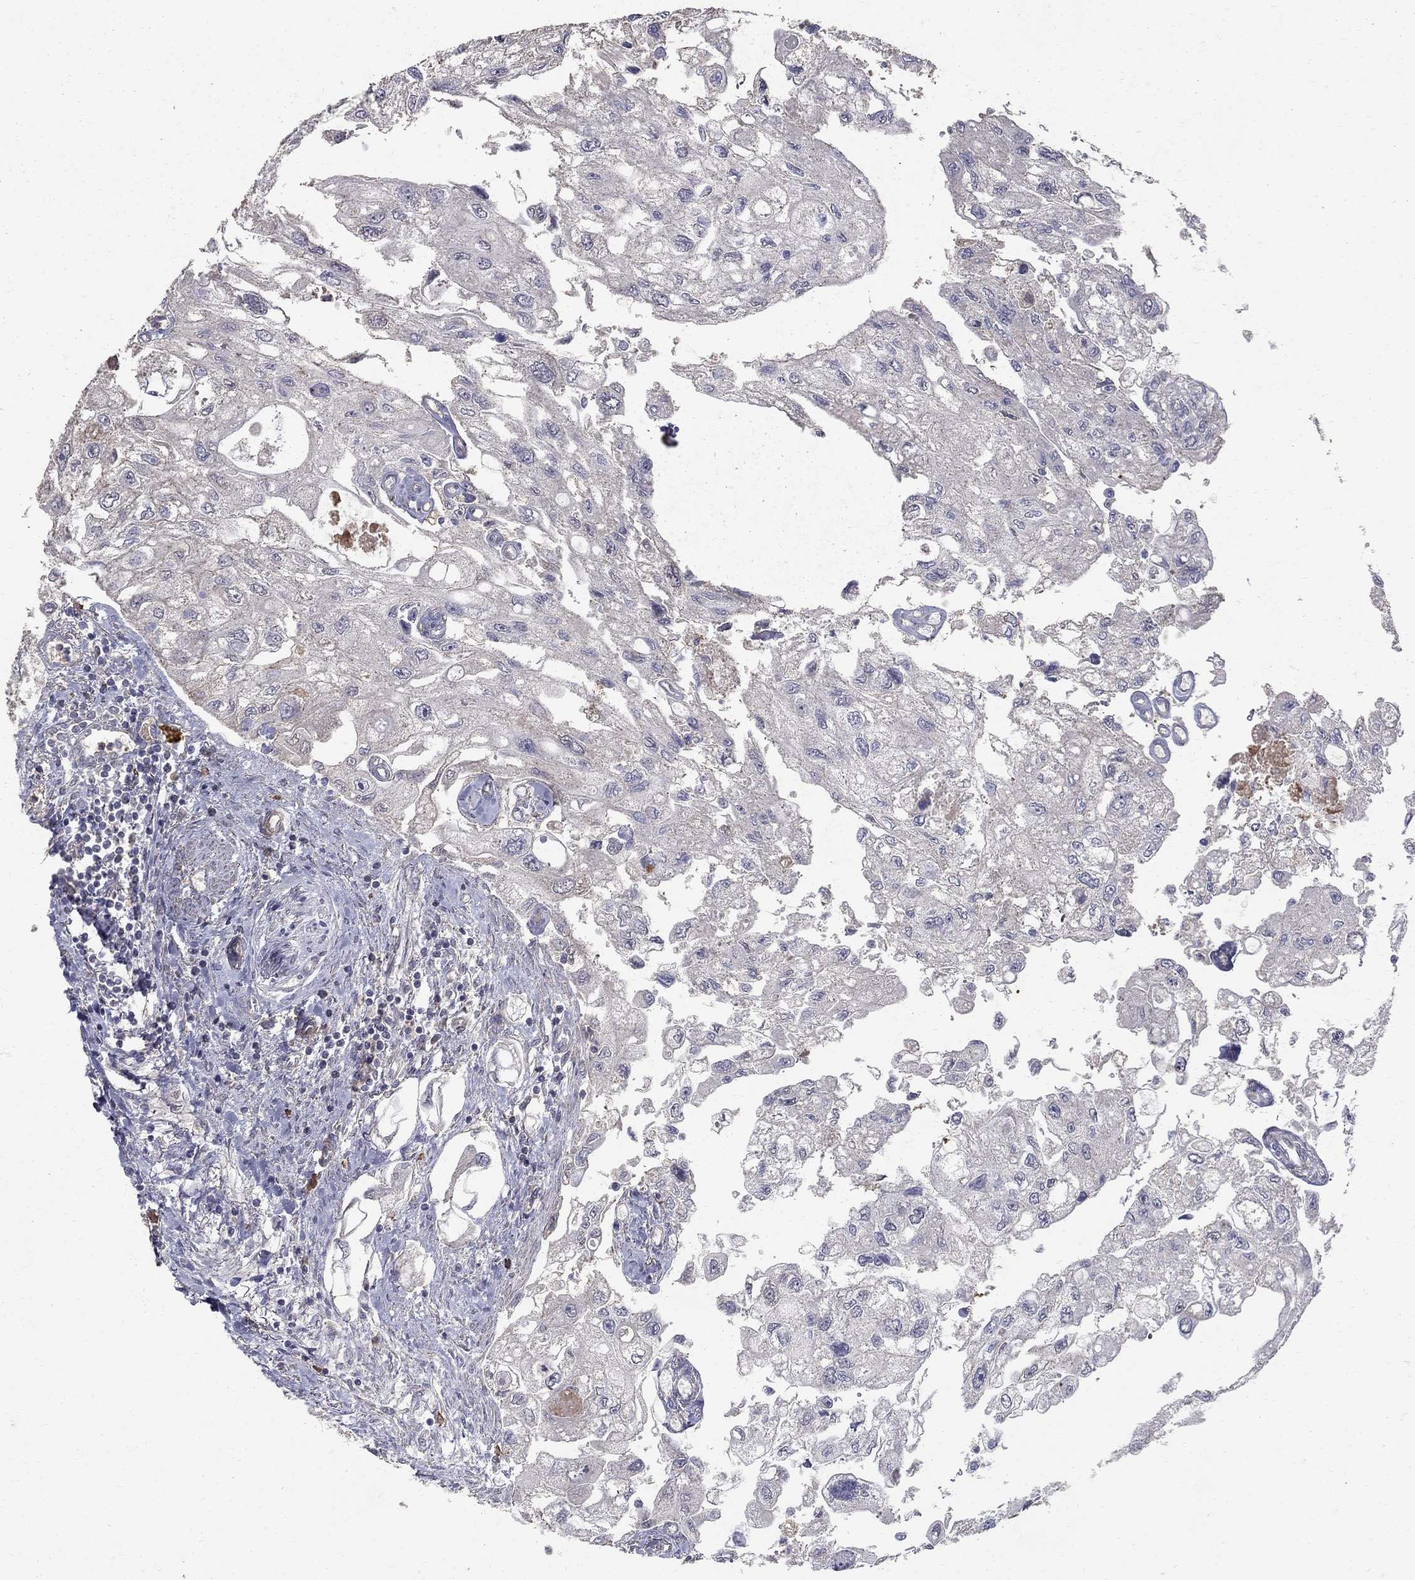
{"staining": {"intensity": "negative", "quantity": "none", "location": "none"}, "tissue": "urothelial cancer", "cell_type": "Tumor cells", "image_type": "cancer", "snomed": [{"axis": "morphology", "description": "Urothelial carcinoma, High grade"}, {"axis": "topography", "description": "Urinary bladder"}], "caption": "IHC photomicrograph of neoplastic tissue: urothelial carcinoma (high-grade) stained with DAB (3,3'-diaminobenzidine) reveals no significant protein expression in tumor cells.", "gene": "MPP2", "patient": {"sex": "male", "age": 59}}